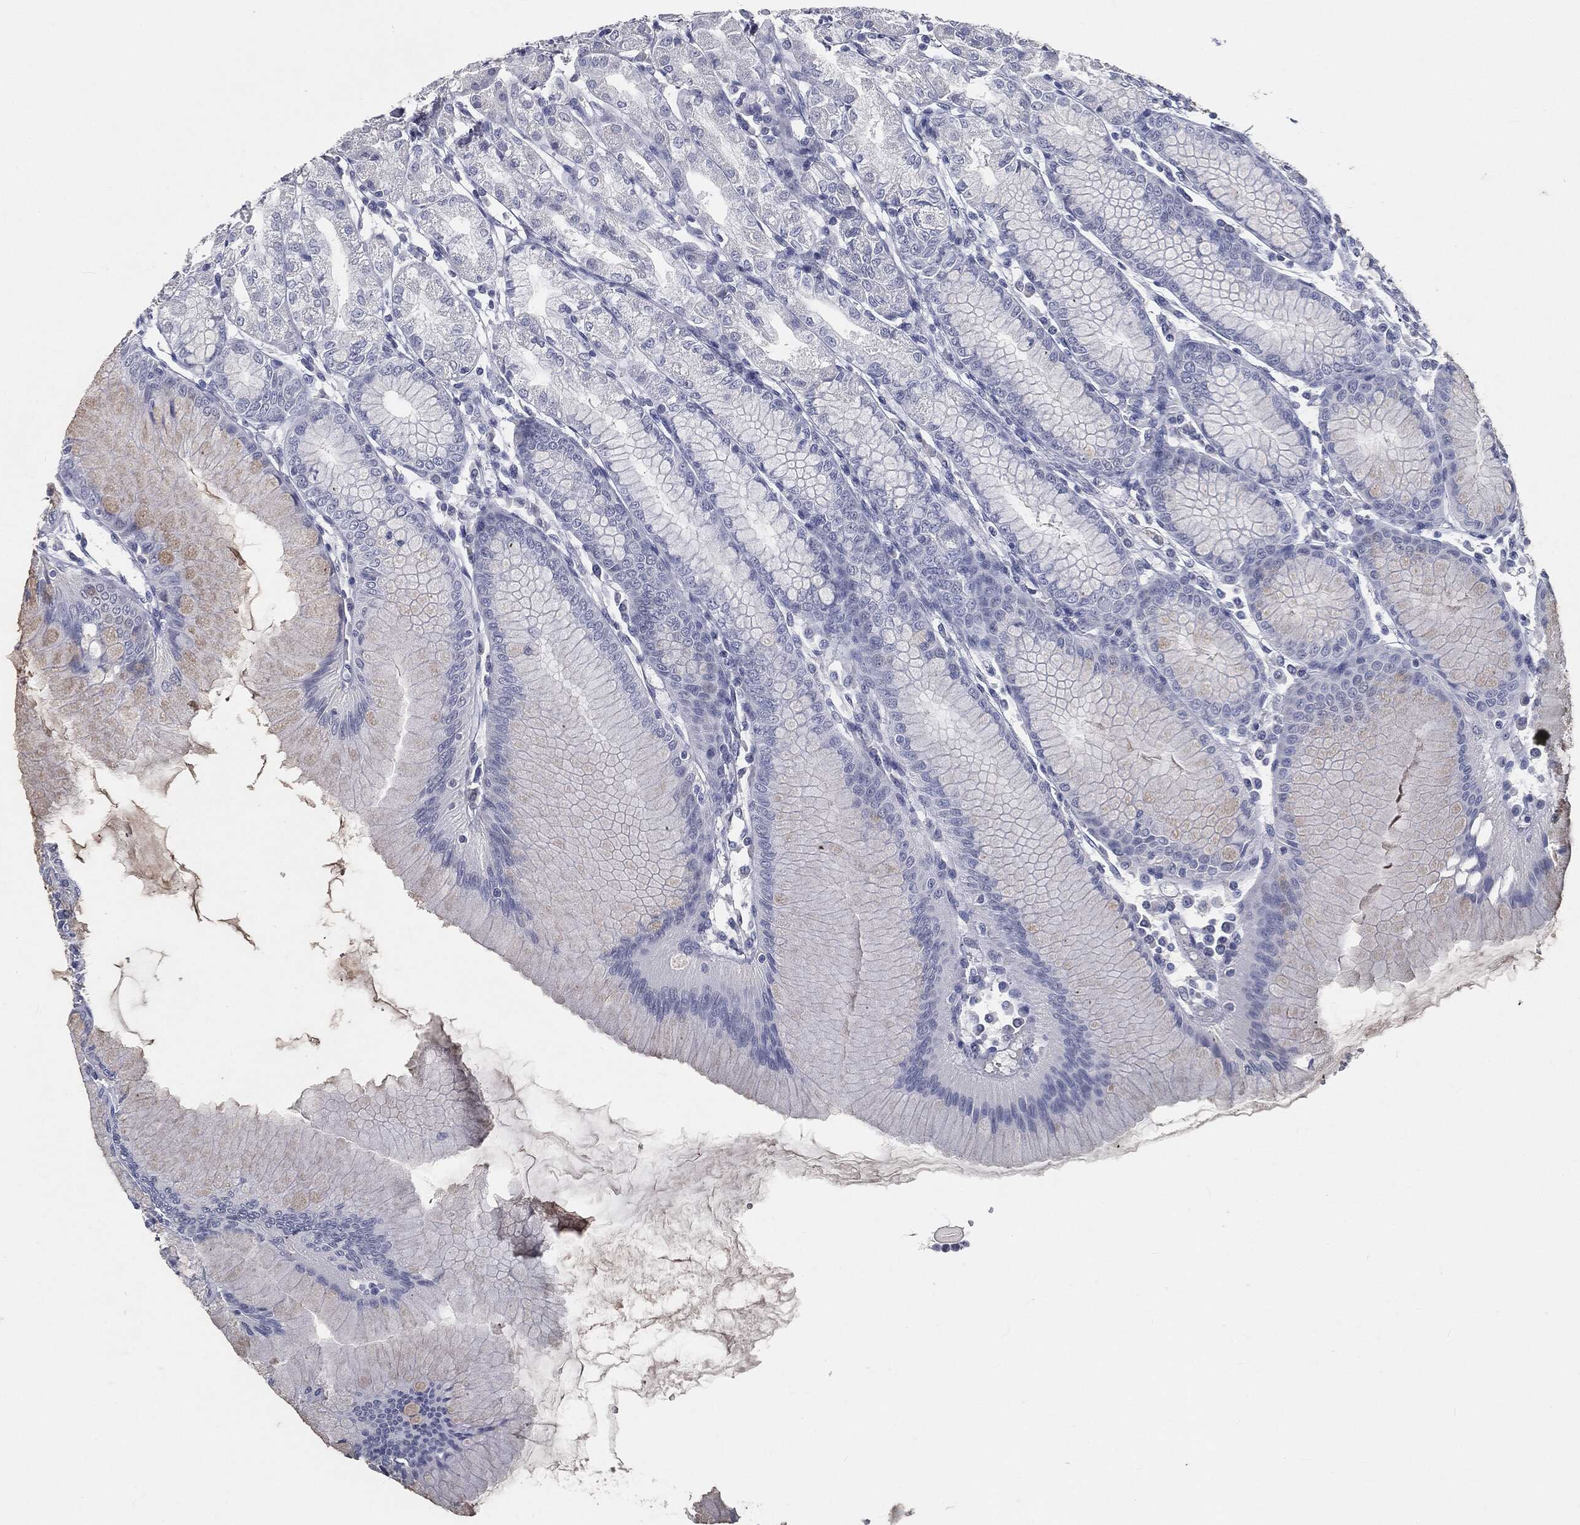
{"staining": {"intensity": "negative", "quantity": "none", "location": "none"}, "tissue": "stomach", "cell_type": "Glandular cells", "image_type": "normal", "snomed": [{"axis": "morphology", "description": "Normal tissue, NOS"}, {"axis": "topography", "description": "Stomach"}], "caption": "Human stomach stained for a protein using immunohistochemistry (IHC) exhibits no staining in glandular cells.", "gene": "PRAME", "patient": {"sex": "female", "age": 57}}